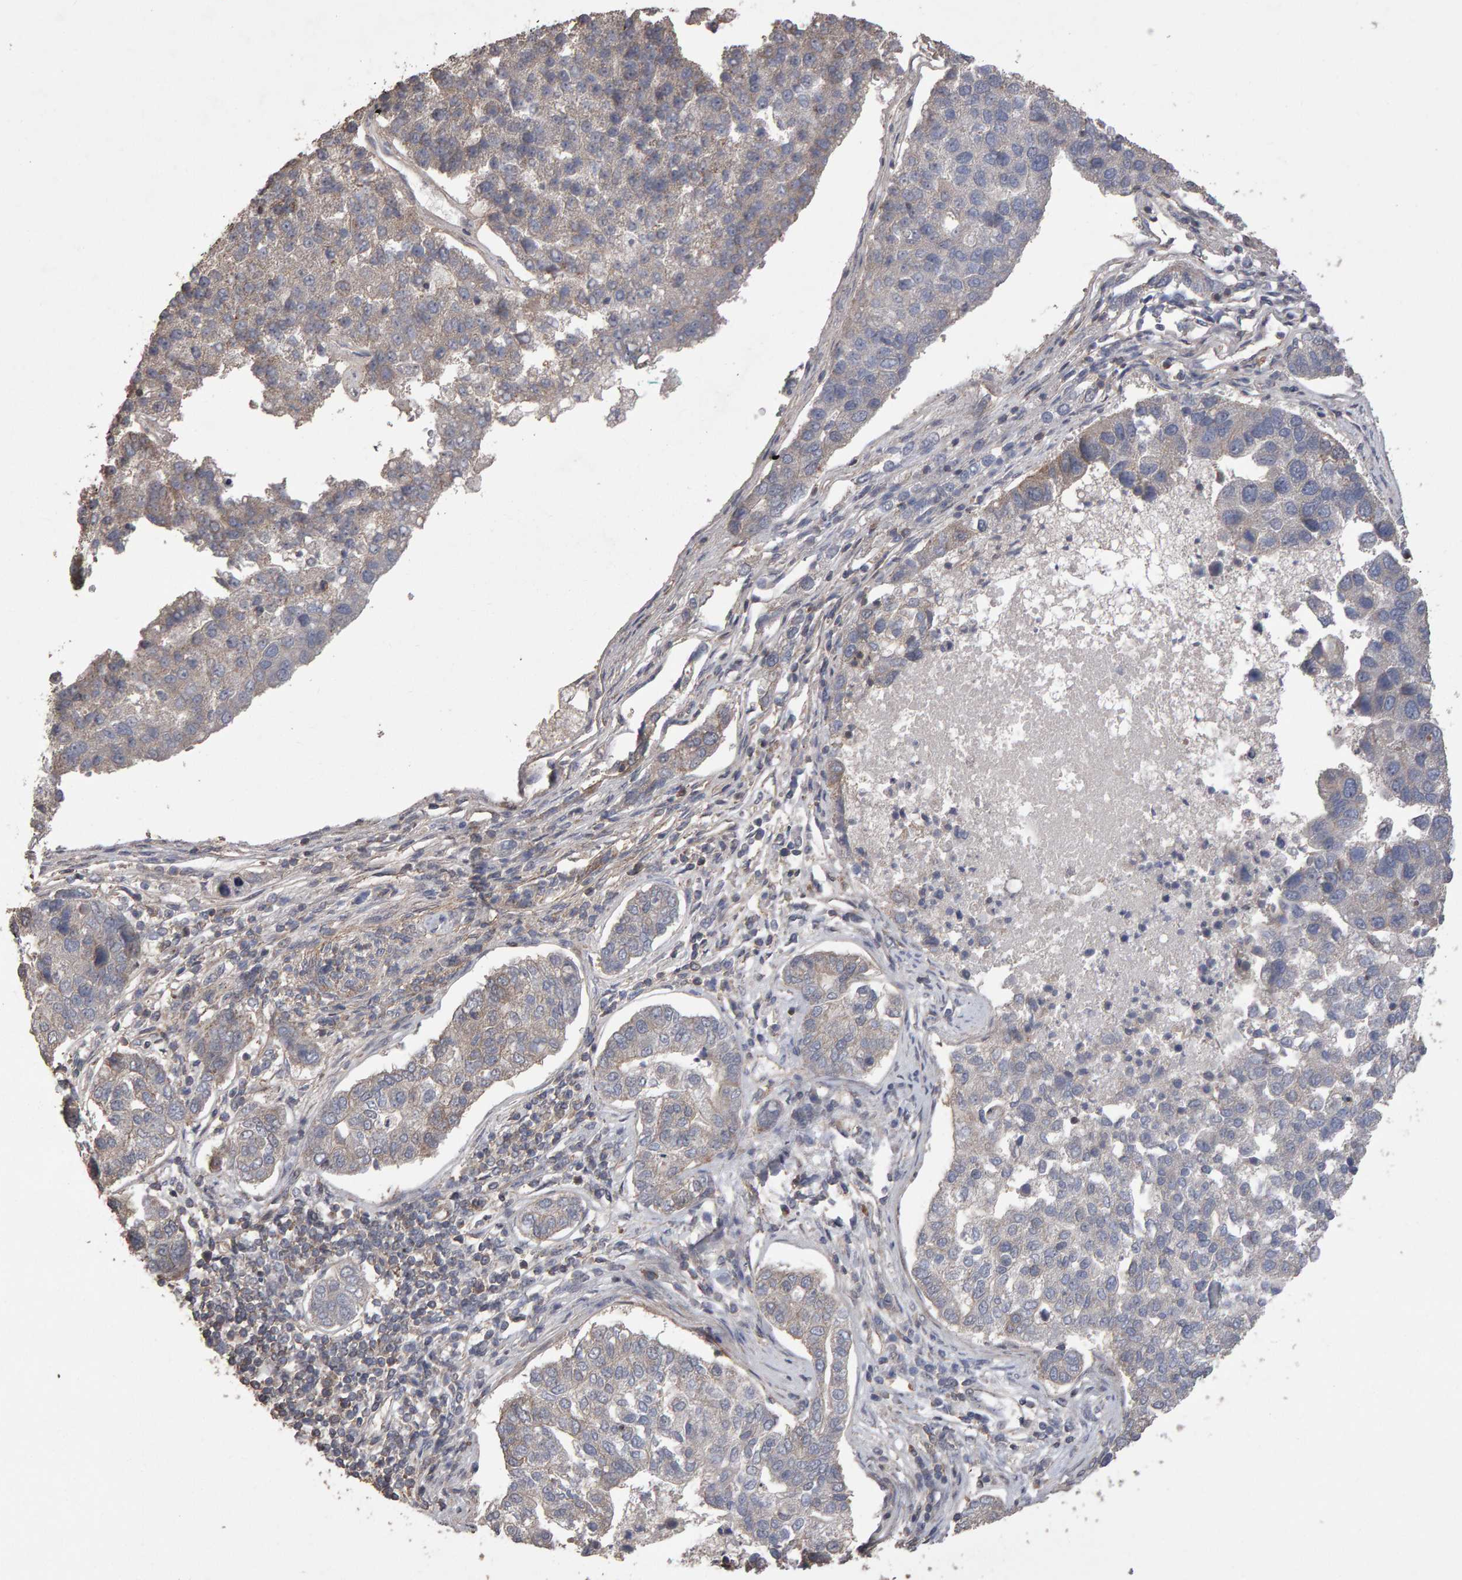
{"staining": {"intensity": "weak", "quantity": "<25%", "location": "cytoplasmic/membranous"}, "tissue": "pancreatic cancer", "cell_type": "Tumor cells", "image_type": "cancer", "snomed": [{"axis": "morphology", "description": "Adenocarcinoma, NOS"}, {"axis": "topography", "description": "Pancreas"}], "caption": "Immunohistochemistry photomicrograph of neoplastic tissue: pancreatic cancer stained with DAB (3,3'-diaminobenzidine) demonstrates no significant protein expression in tumor cells.", "gene": "SCRIB", "patient": {"sex": "female", "age": 61}}